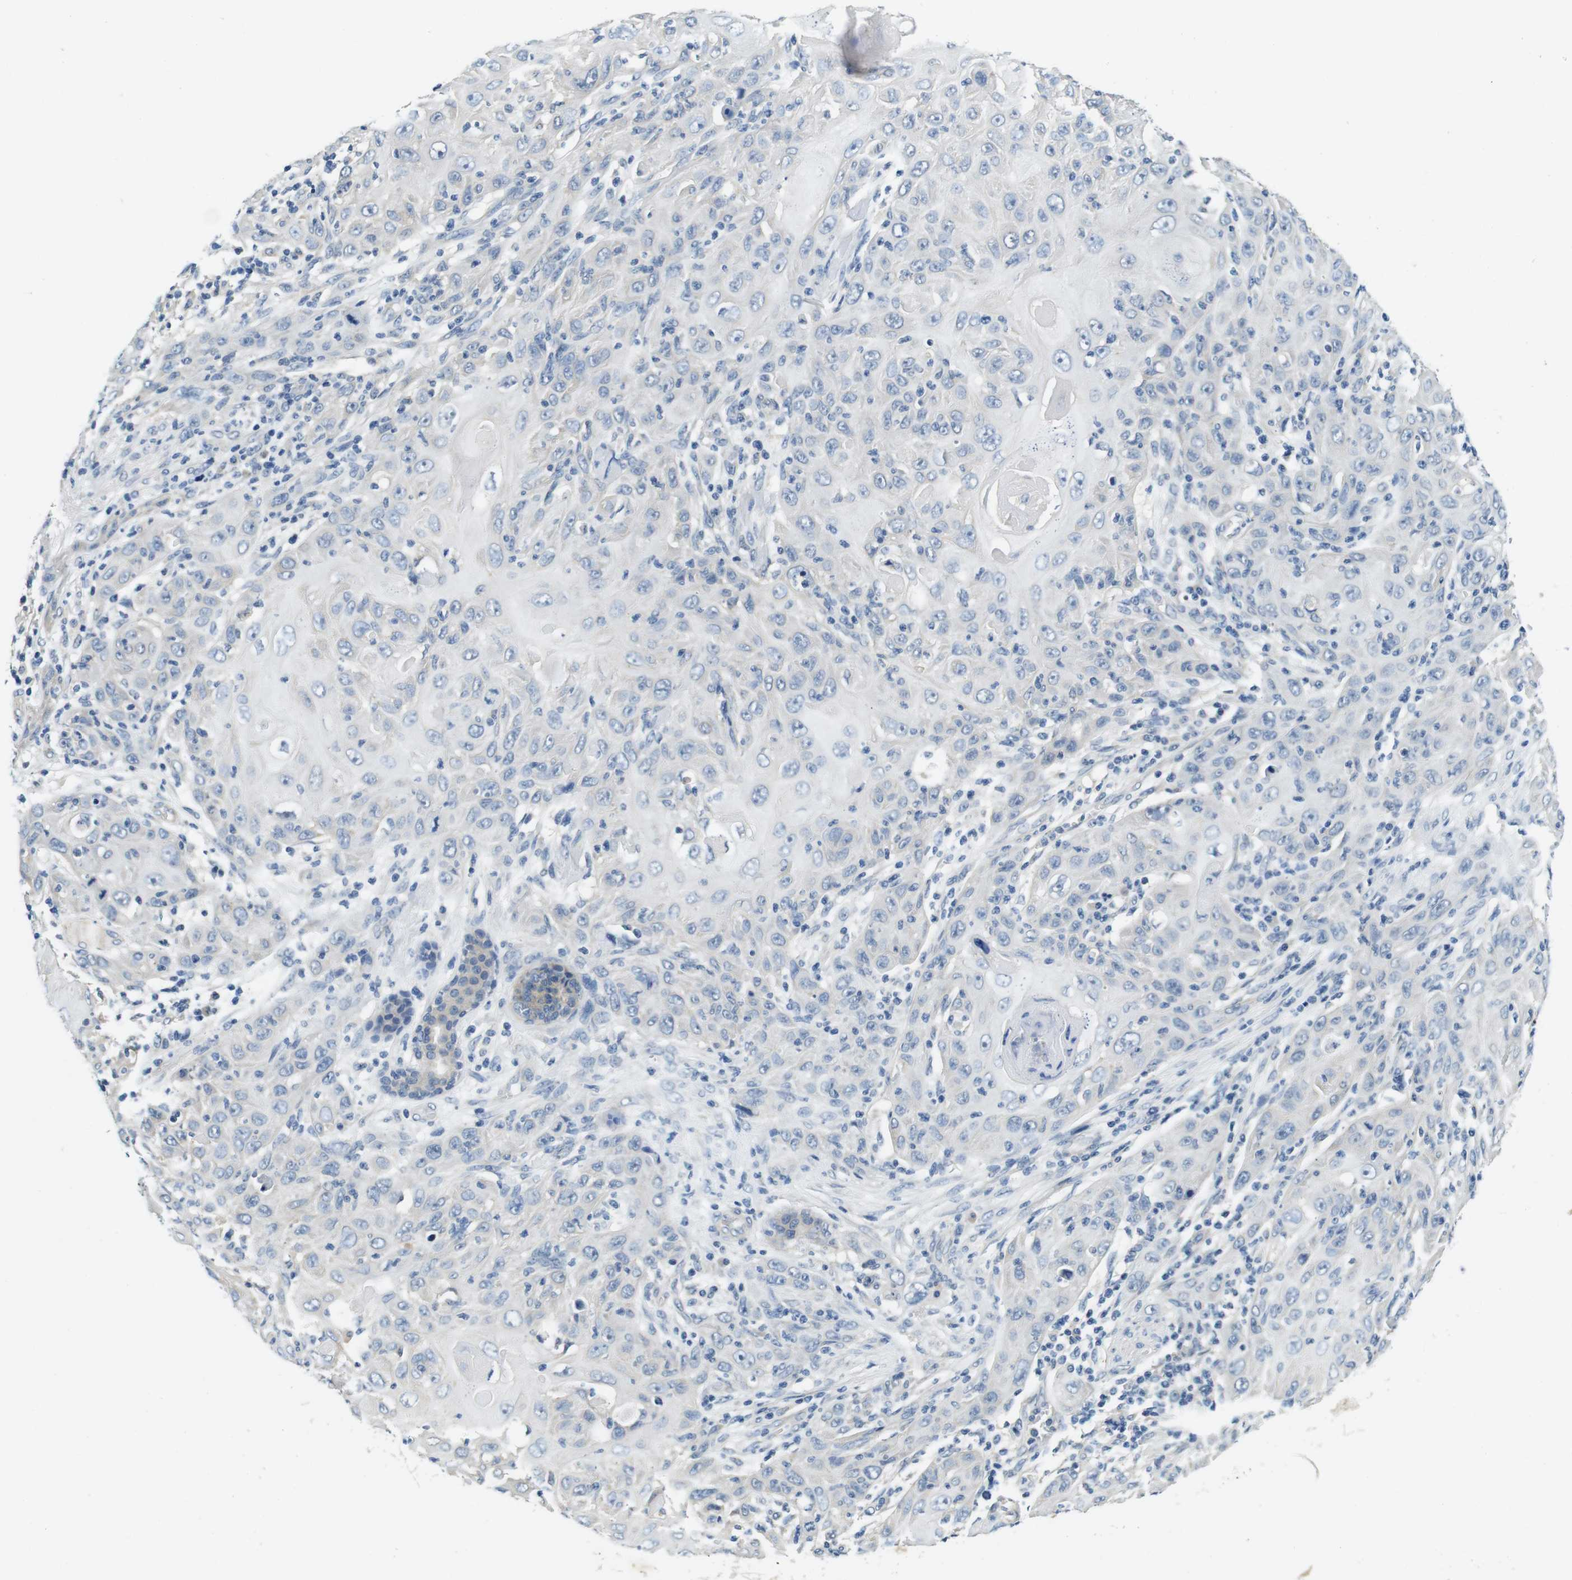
{"staining": {"intensity": "negative", "quantity": "none", "location": "none"}, "tissue": "skin cancer", "cell_type": "Tumor cells", "image_type": "cancer", "snomed": [{"axis": "morphology", "description": "Squamous cell carcinoma, NOS"}, {"axis": "topography", "description": "Skin"}], "caption": "There is no significant expression in tumor cells of skin cancer.", "gene": "DTNA", "patient": {"sex": "female", "age": 88}}